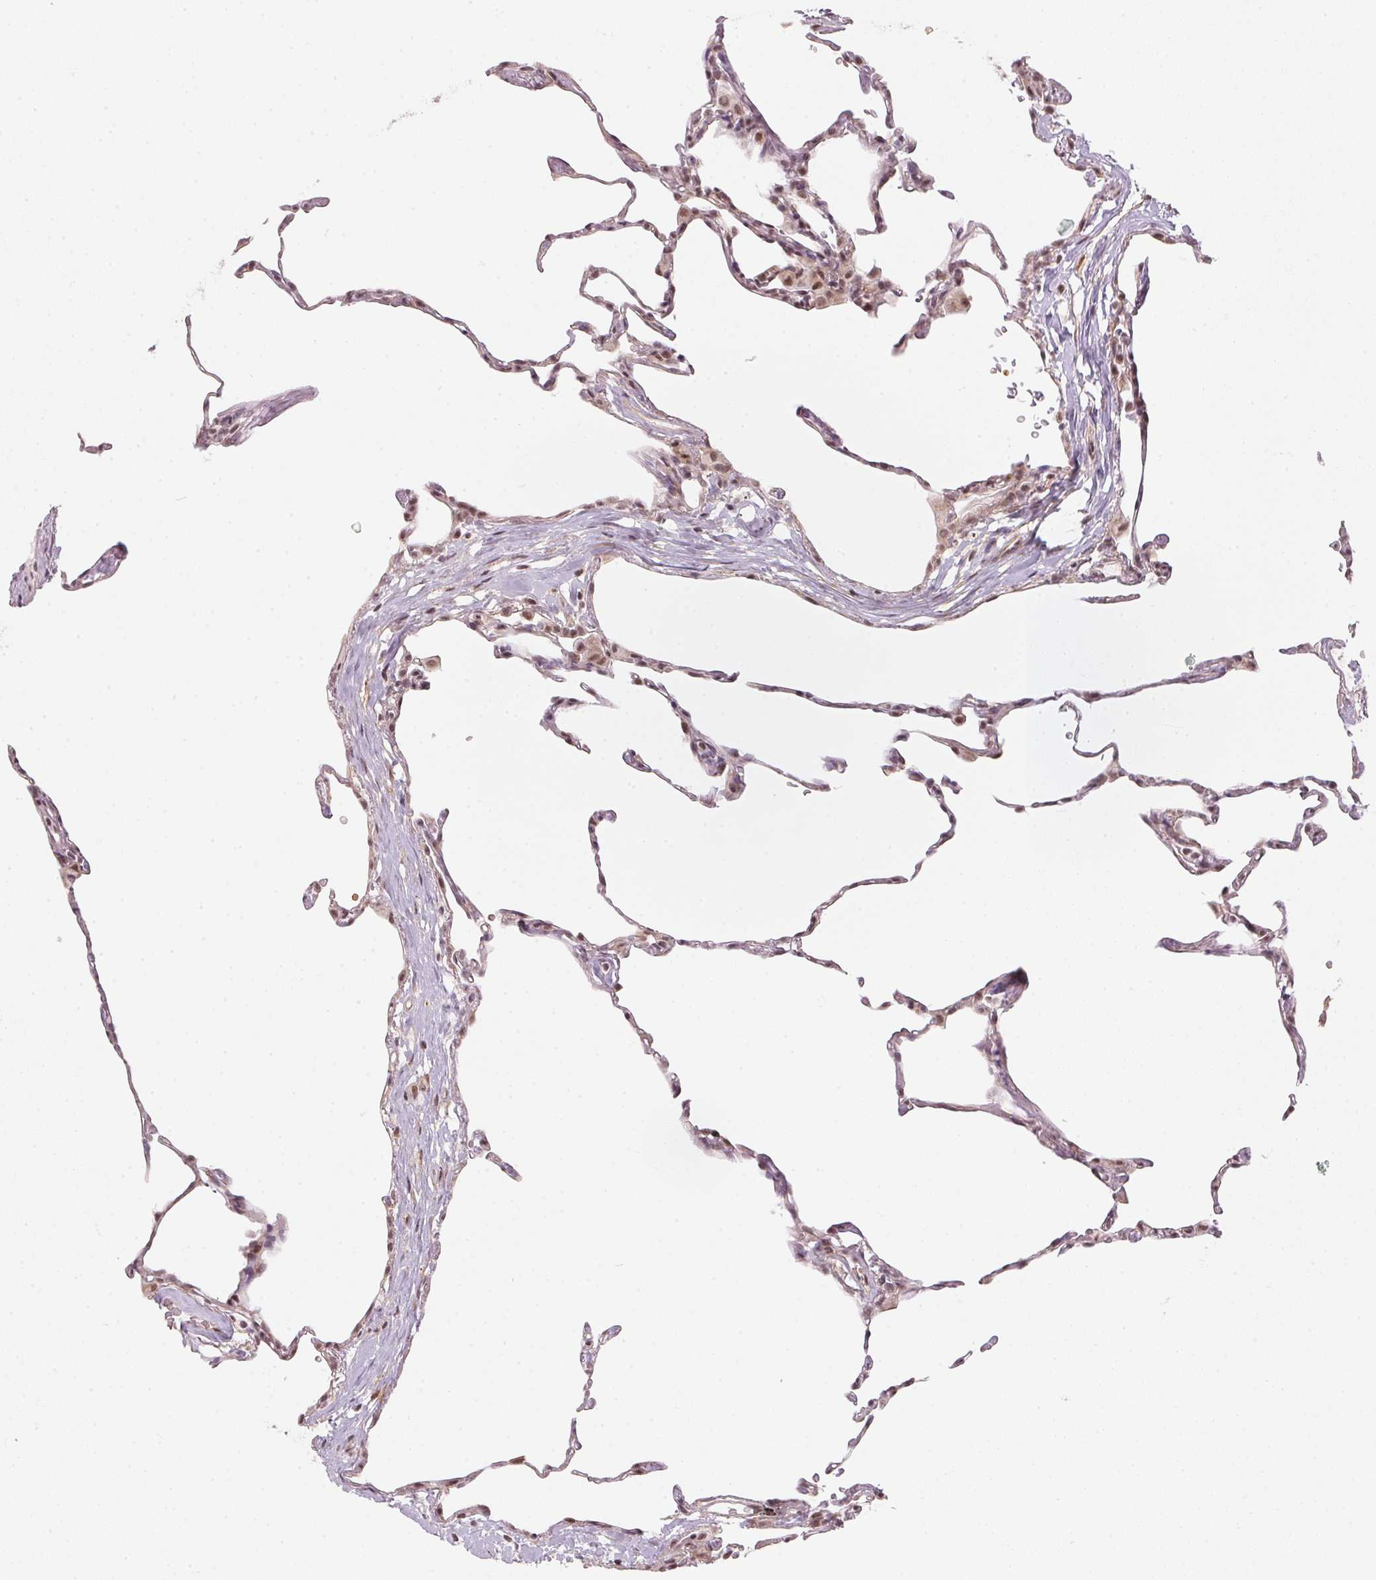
{"staining": {"intensity": "weak", "quantity": "25%-75%", "location": "nuclear"}, "tissue": "lung", "cell_type": "Alveolar cells", "image_type": "normal", "snomed": [{"axis": "morphology", "description": "Normal tissue, NOS"}, {"axis": "topography", "description": "Lung"}], "caption": "Immunohistochemistry (IHC) micrograph of normal lung: human lung stained using immunohistochemistry exhibits low levels of weak protein expression localized specifically in the nuclear of alveolar cells, appearing as a nuclear brown color.", "gene": "KAT6A", "patient": {"sex": "female", "age": 57}}